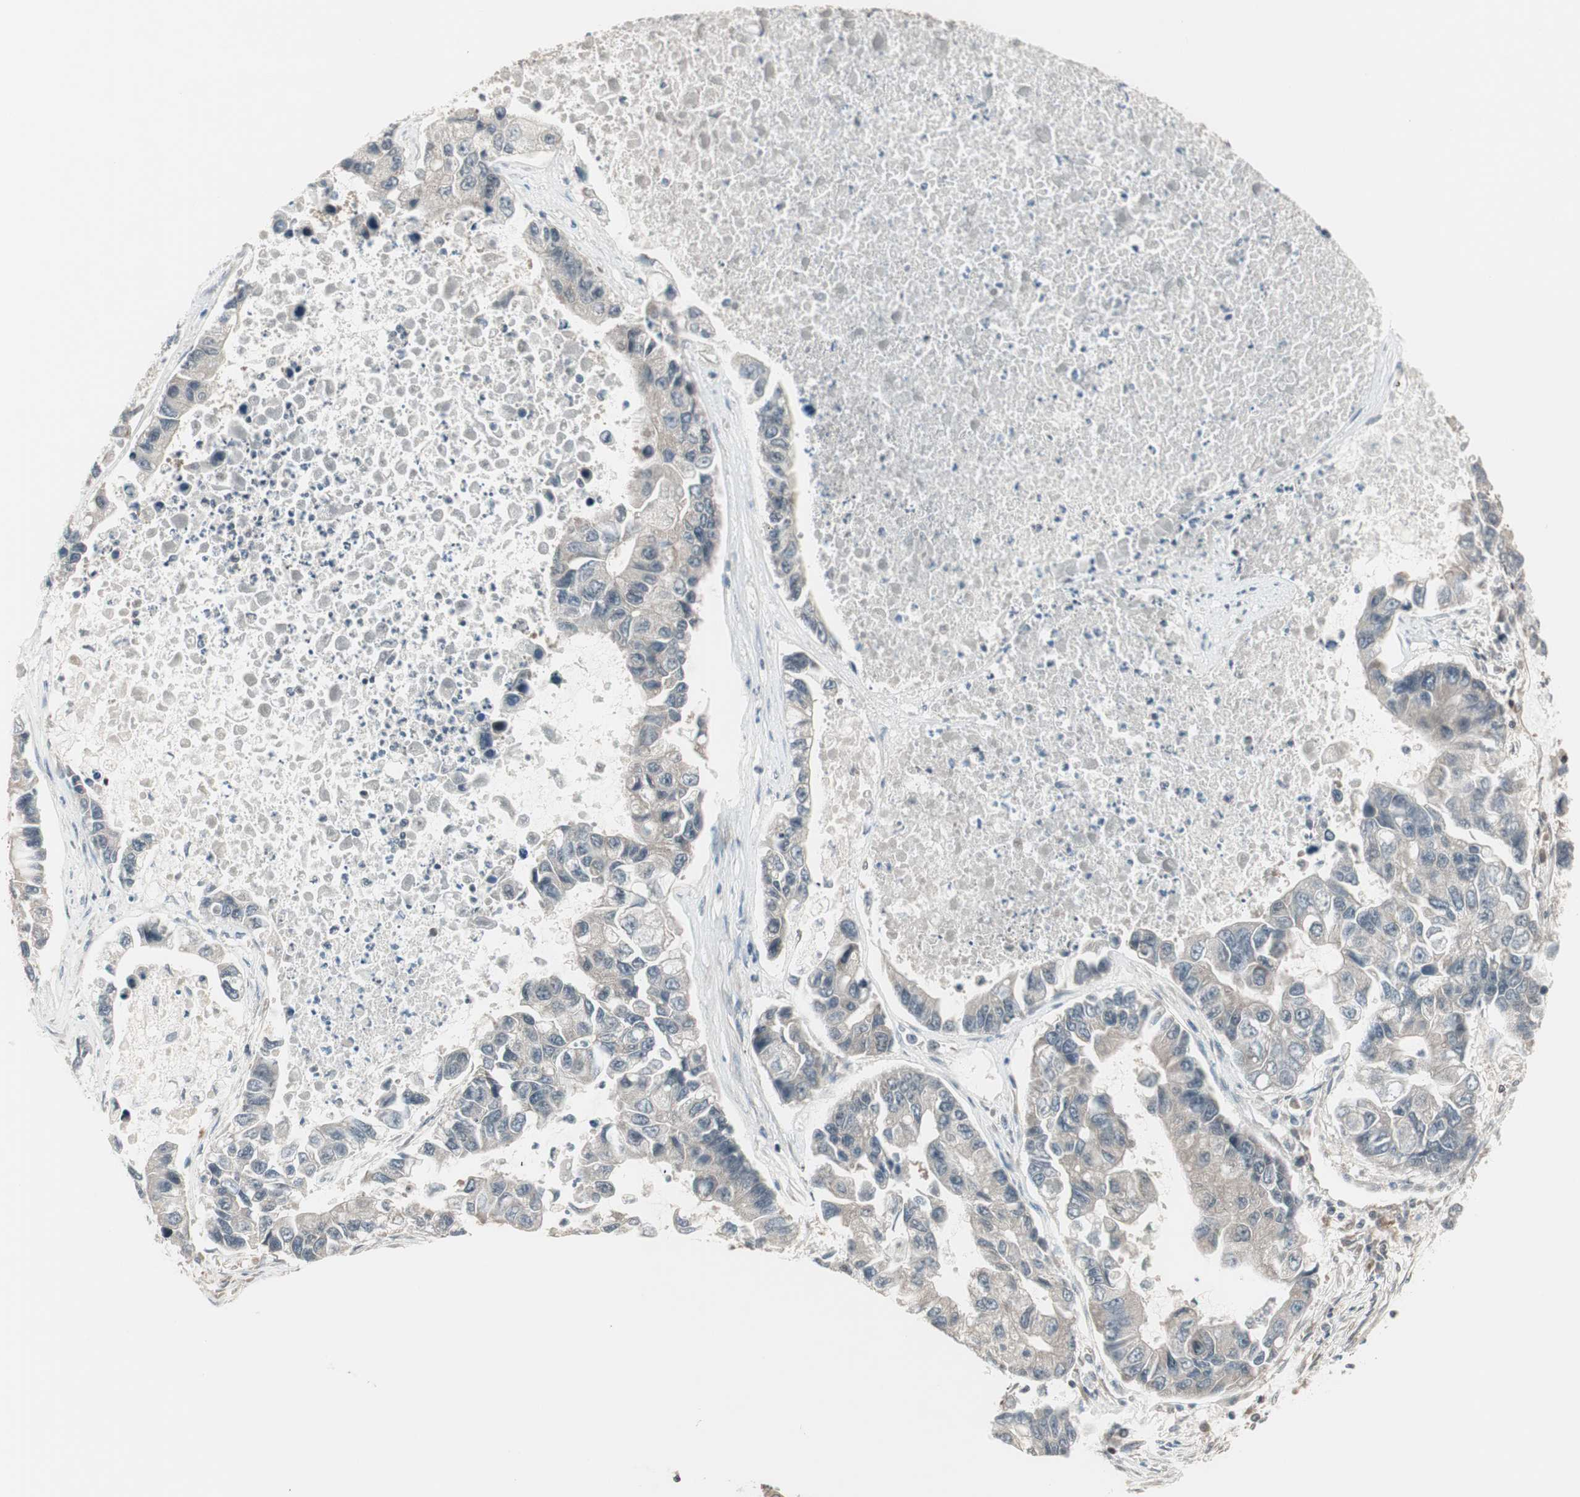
{"staining": {"intensity": "negative", "quantity": "none", "location": "none"}, "tissue": "lung cancer", "cell_type": "Tumor cells", "image_type": "cancer", "snomed": [{"axis": "morphology", "description": "Adenocarcinoma, NOS"}, {"axis": "topography", "description": "Lung"}], "caption": "Tumor cells are negative for brown protein staining in lung cancer (adenocarcinoma).", "gene": "UBE2I", "patient": {"sex": "female", "age": 51}}